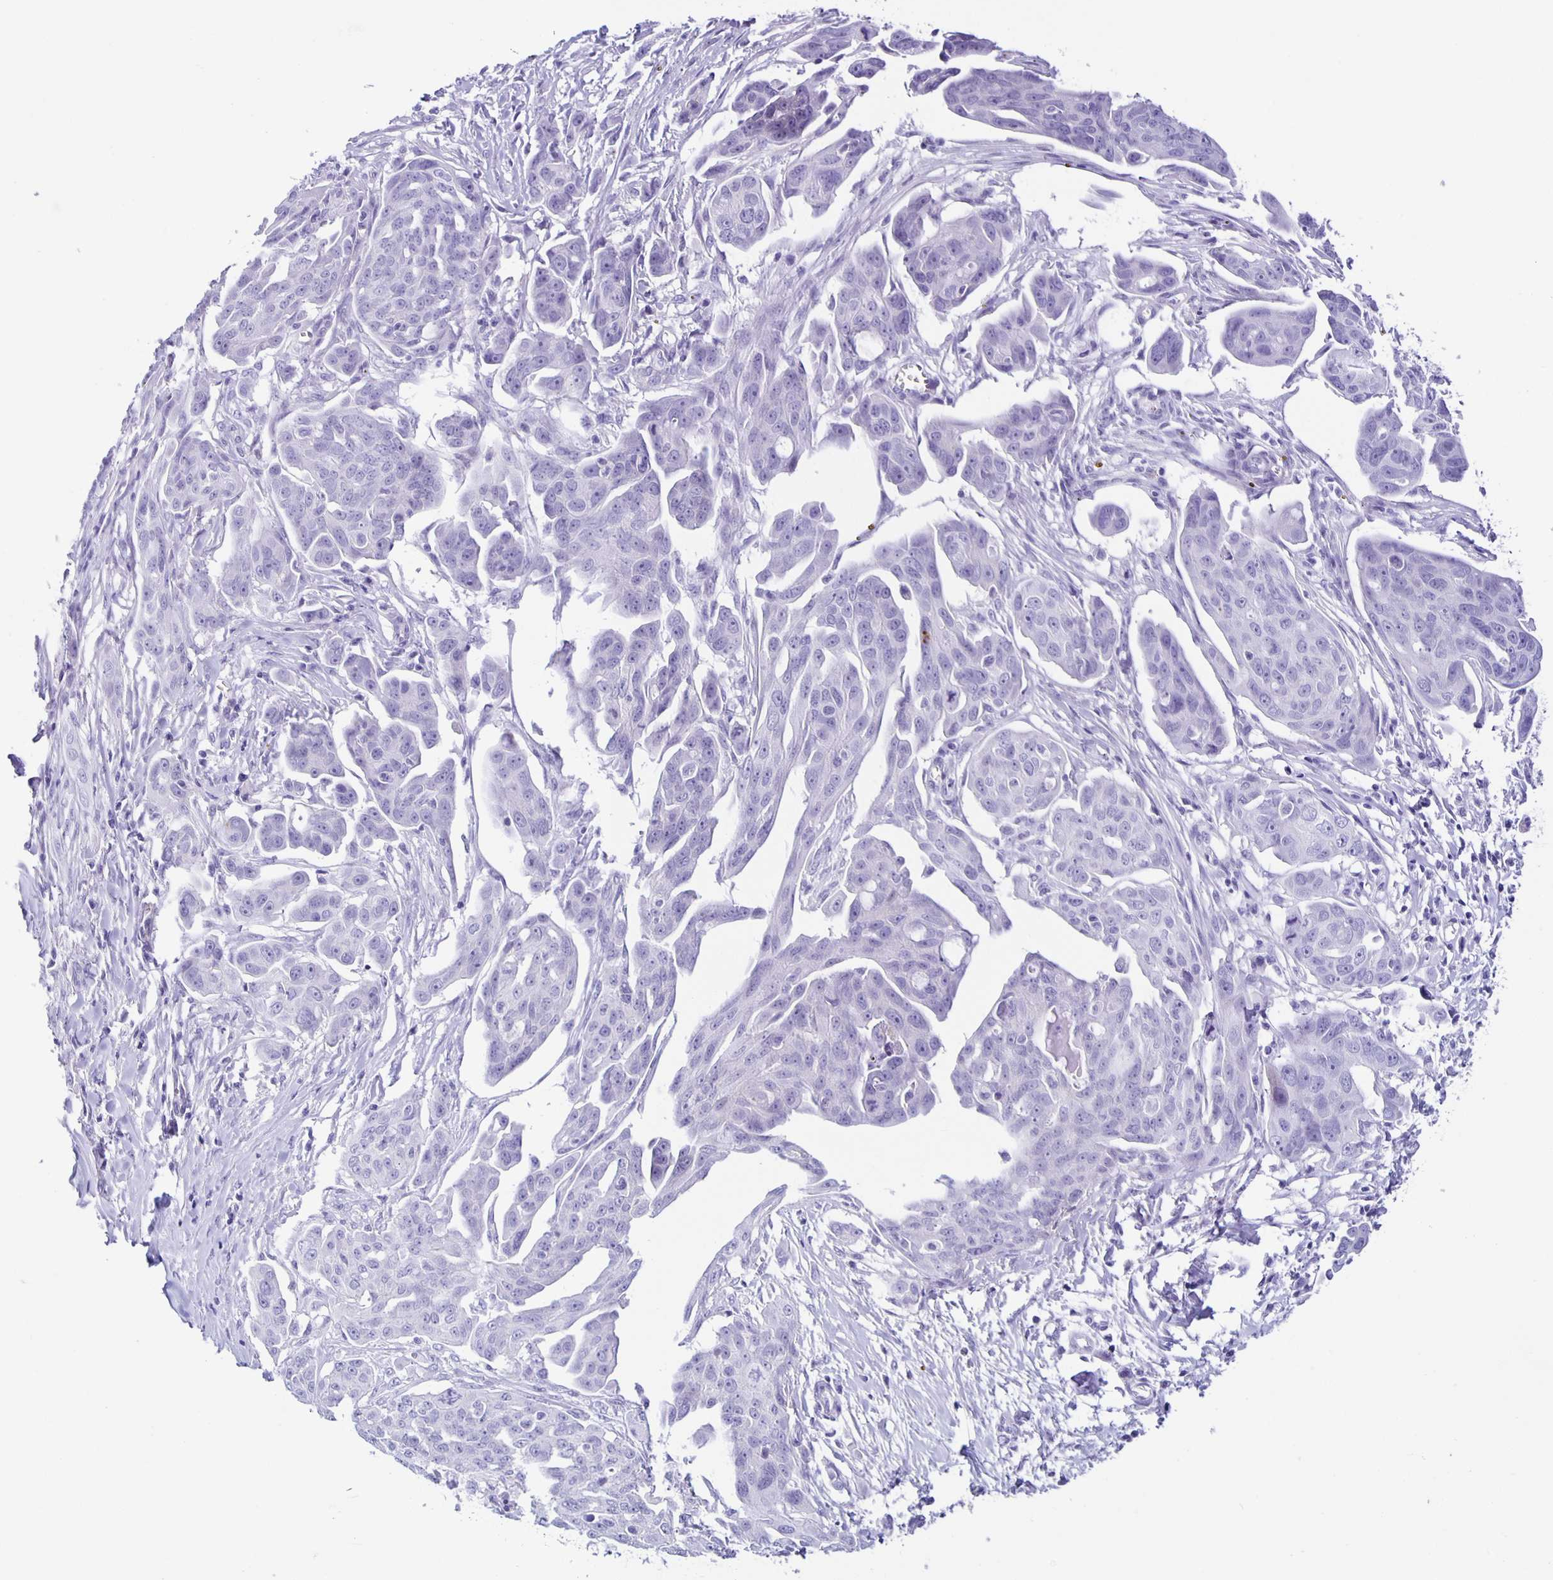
{"staining": {"intensity": "negative", "quantity": "none", "location": "none"}, "tissue": "ovarian cancer", "cell_type": "Tumor cells", "image_type": "cancer", "snomed": [{"axis": "morphology", "description": "Carcinoma, endometroid"}, {"axis": "topography", "description": "Ovary"}], "caption": "Tumor cells are negative for brown protein staining in endometroid carcinoma (ovarian).", "gene": "AQP6", "patient": {"sex": "female", "age": 70}}